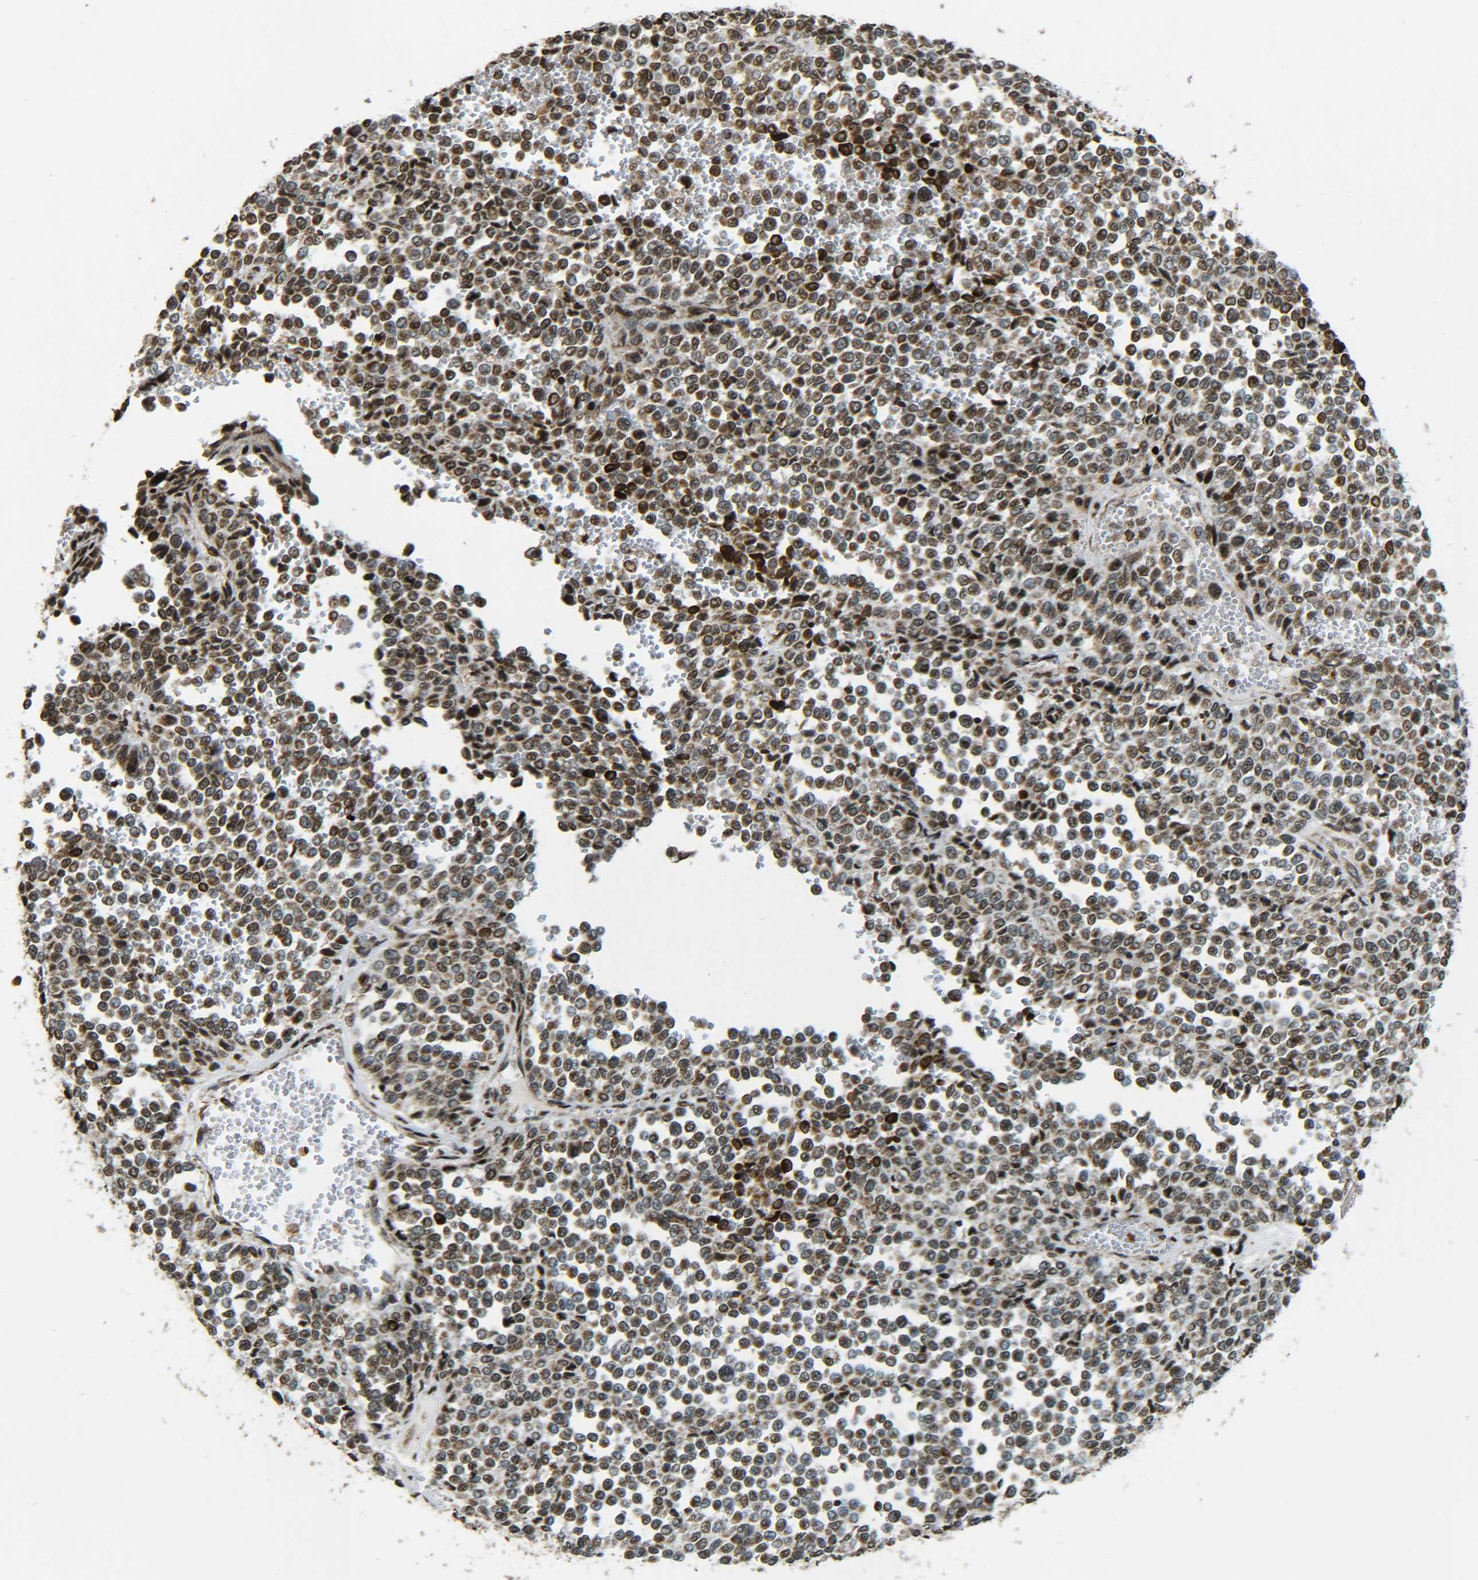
{"staining": {"intensity": "moderate", "quantity": ">75%", "location": "nuclear"}, "tissue": "melanoma", "cell_type": "Tumor cells", "image_type": "cancer", "snomed": [{"axis": "morphology", "description": "Malignant melanoma, Metastatic site"}, {"axis": "topography", "description": "Pancreas"}], "caption": "The image reveals immunohistochemical staining of melanoma. There is moderate nuclear expression is seen in approximately >75% of tumor cells. The staining is performed using DAB brown chromogen to label protein expression. The nuclei are counter-stained blue using hematoxylin.", "gene": "NEUROG2", "patient": {"sex": "female", "age": 30}}